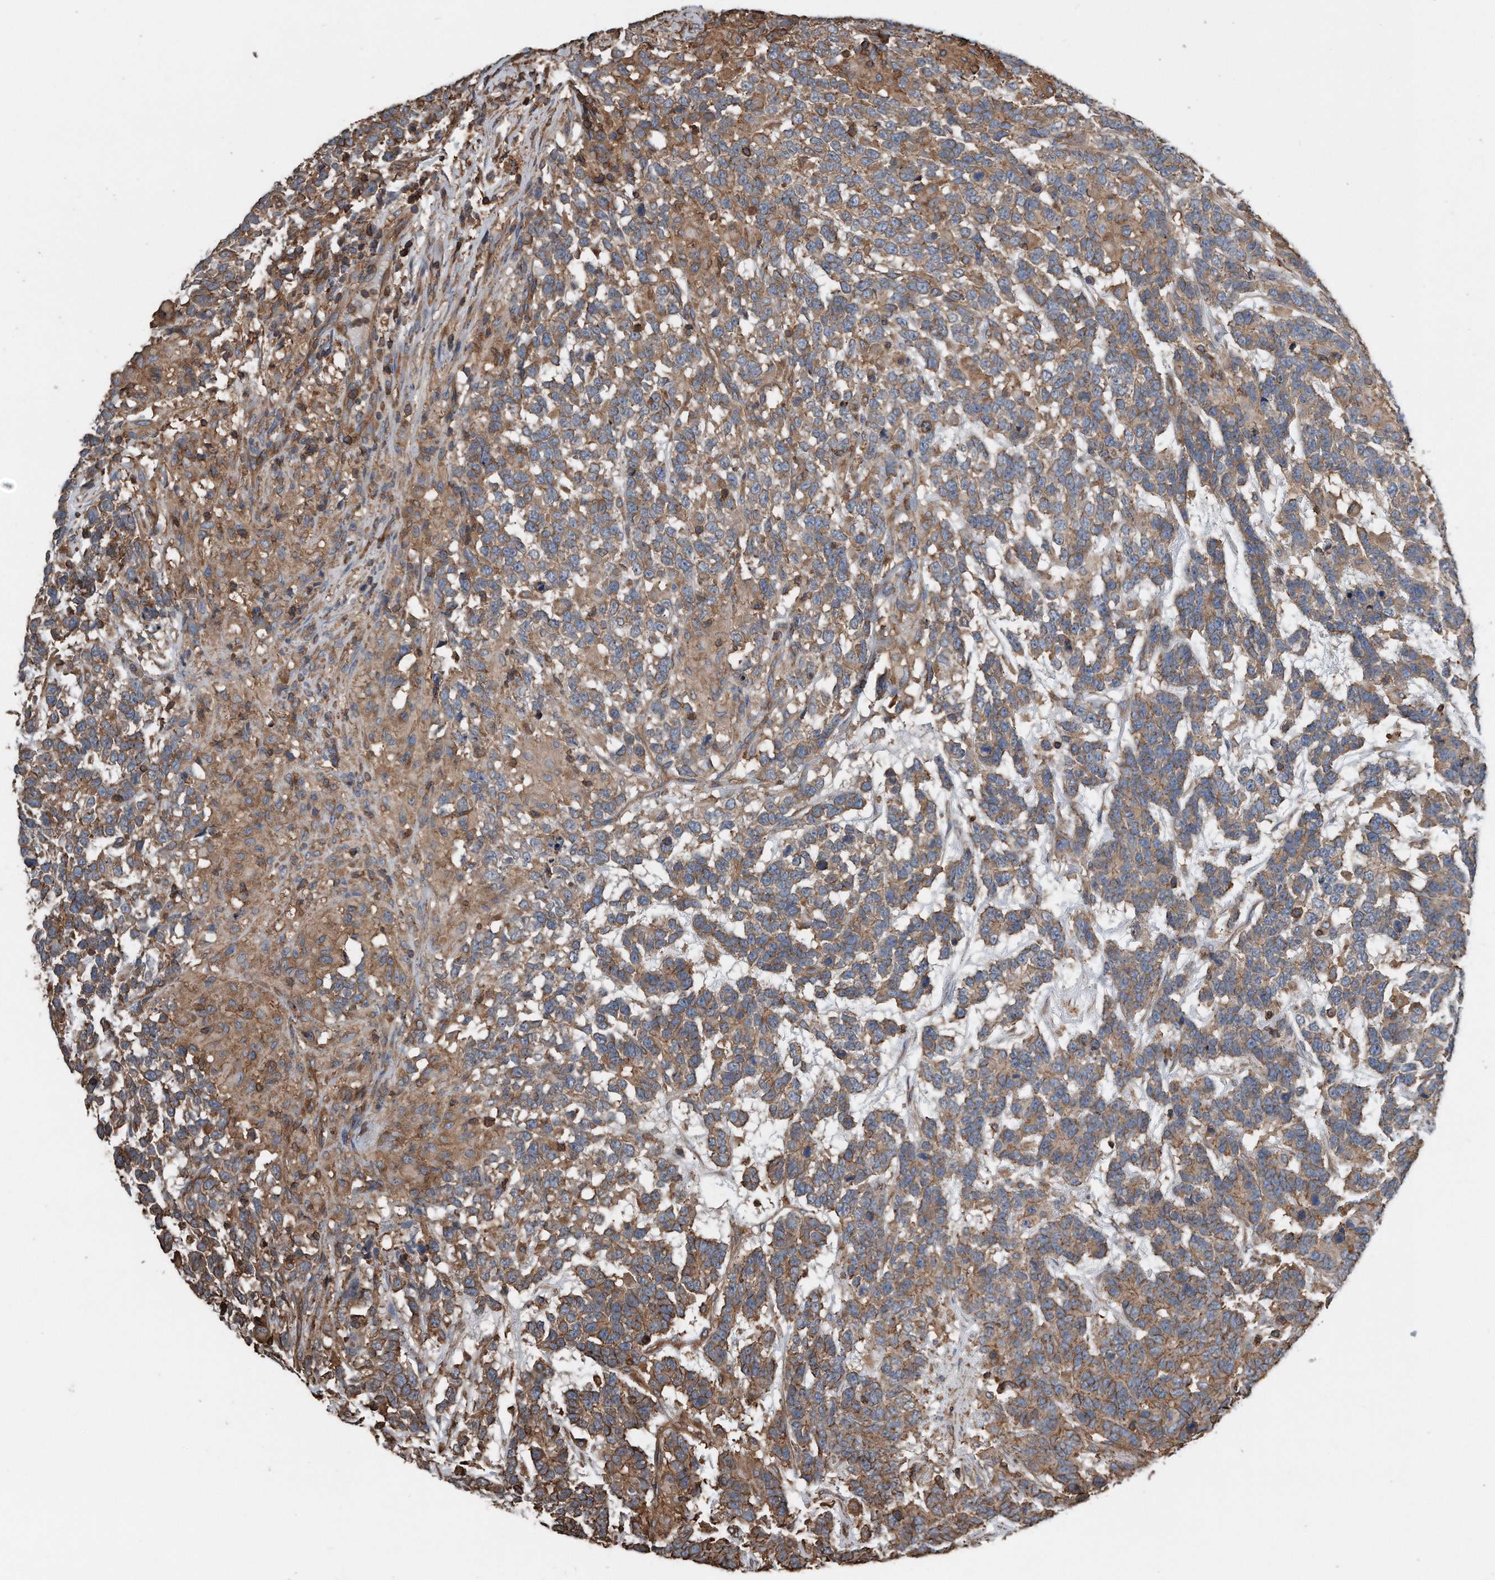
{"staining": {"intensity": "moderate", "quantity": ">75%", "location": "cytoplasmic/membranous"}, "tissue": "testis cancer", "cell_type": "Tumor cells", "image_type": "cancer", "snomed": [{"axis": "morphology", "description": "Carcinoma, Embryonal, NOS"}, {"axis": "topography", "description": "Testis"}], "caption": "This image exhibits immunohistochemistry staining of embryonal carcinoma (testis), with medium moderate cytoplasmic/membranous staining in about >75% of tumor cells.", "gene": "RSPO3", "patient": {"sex": "male", "age": 26}}